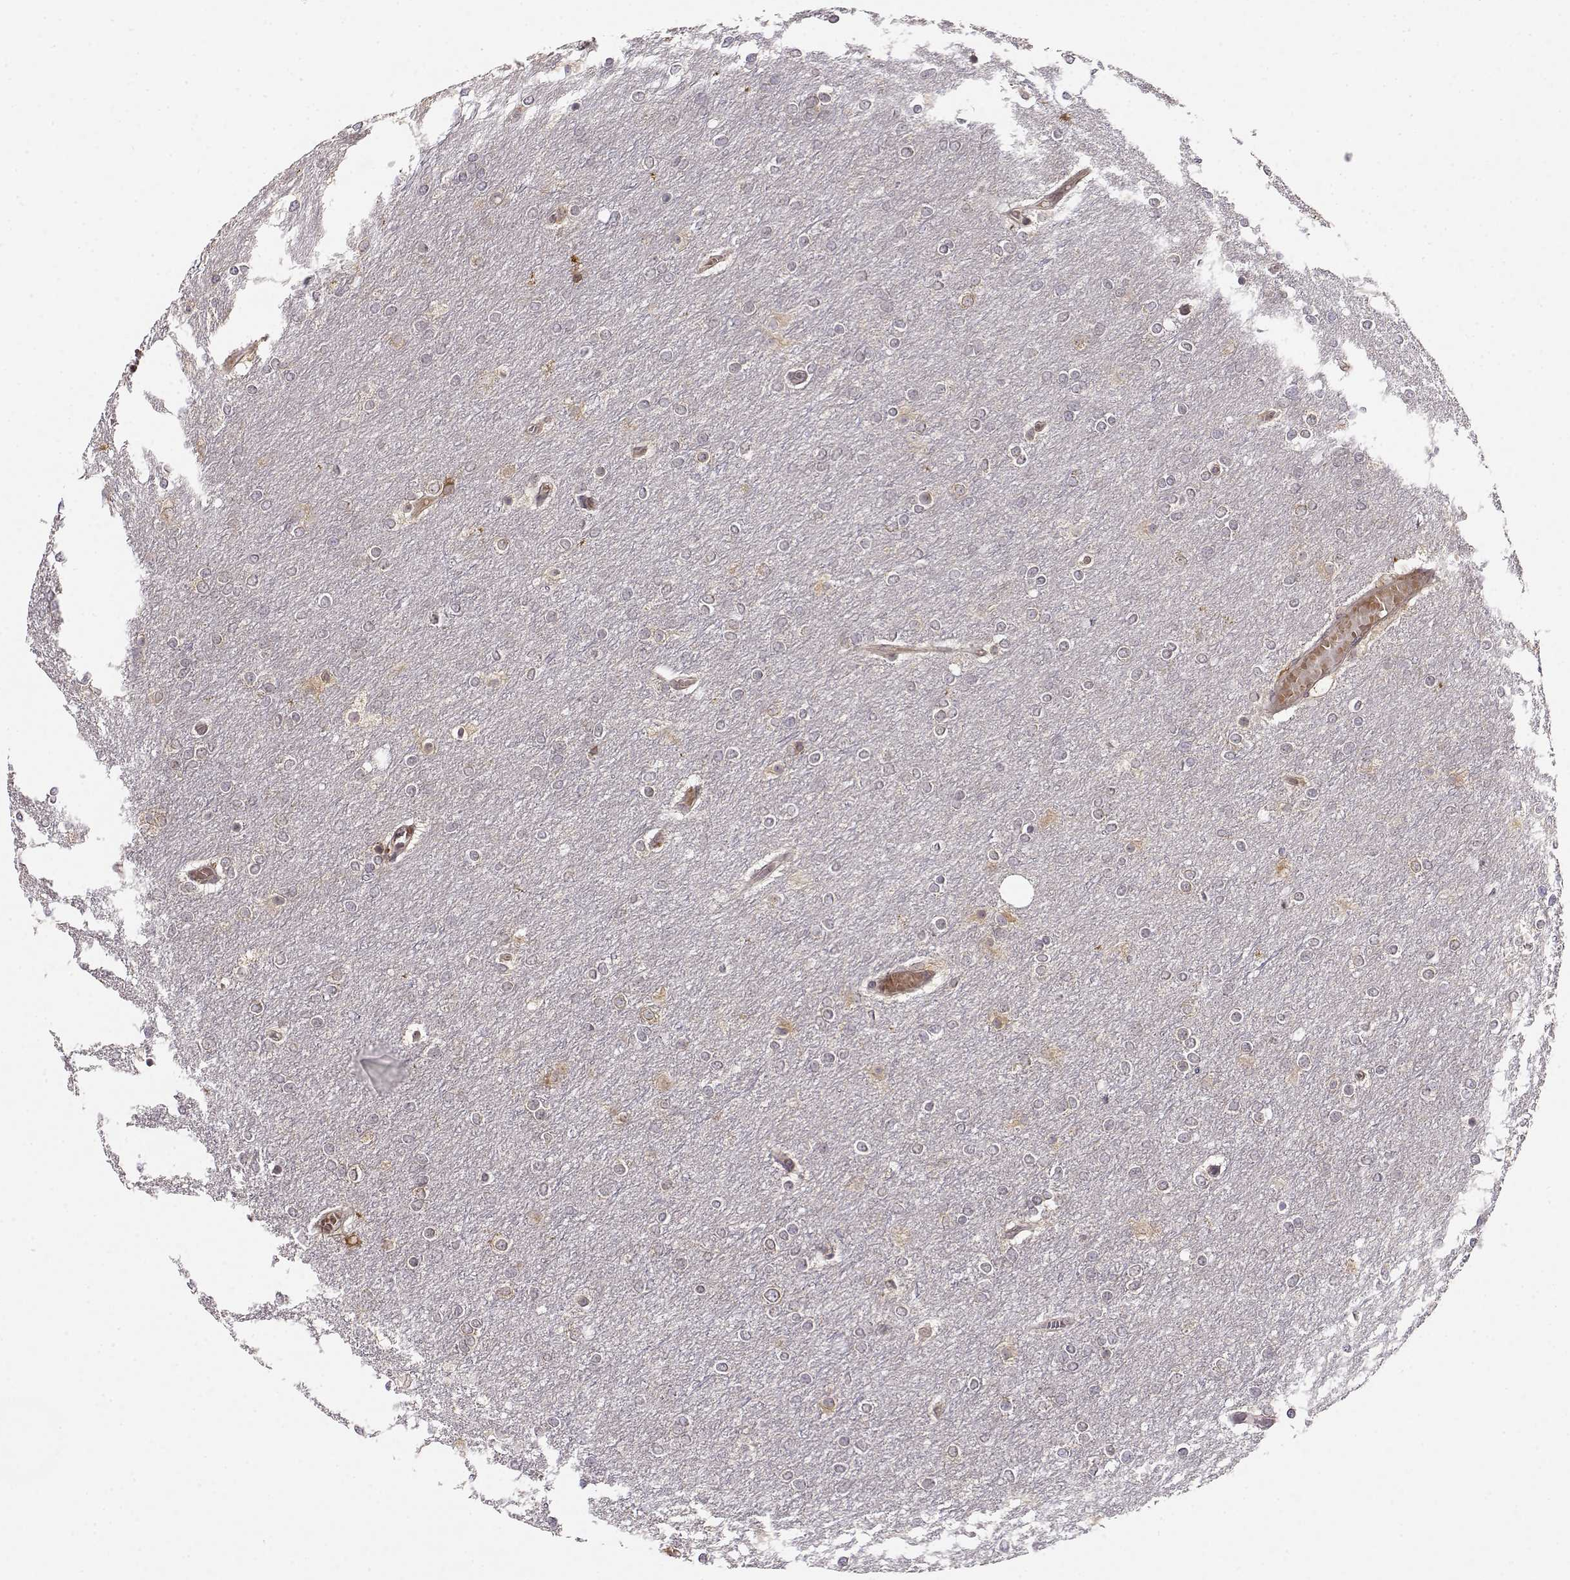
{"staining": {"intensity": "negative", "quantity": "none", "location": "none"}, "tissue": "glioma", "cell_type": "Tumor cells", "image_type": "cancer", "snomed": [{"axis": "morphology", "description": "Glioma, malignant, High grade"}, {"axis": "topography", "description": "Brain"}], "caption": "DAB immunohistochemical staining of malignant high-grade glioma demonstrates no significant positivity in tumor cells. (DAB immunohistochemistry visualized using brightfield microscopy, high magnification).", "gene": "ERGIC2", "patient": {"sex": "female", "age": 61}}